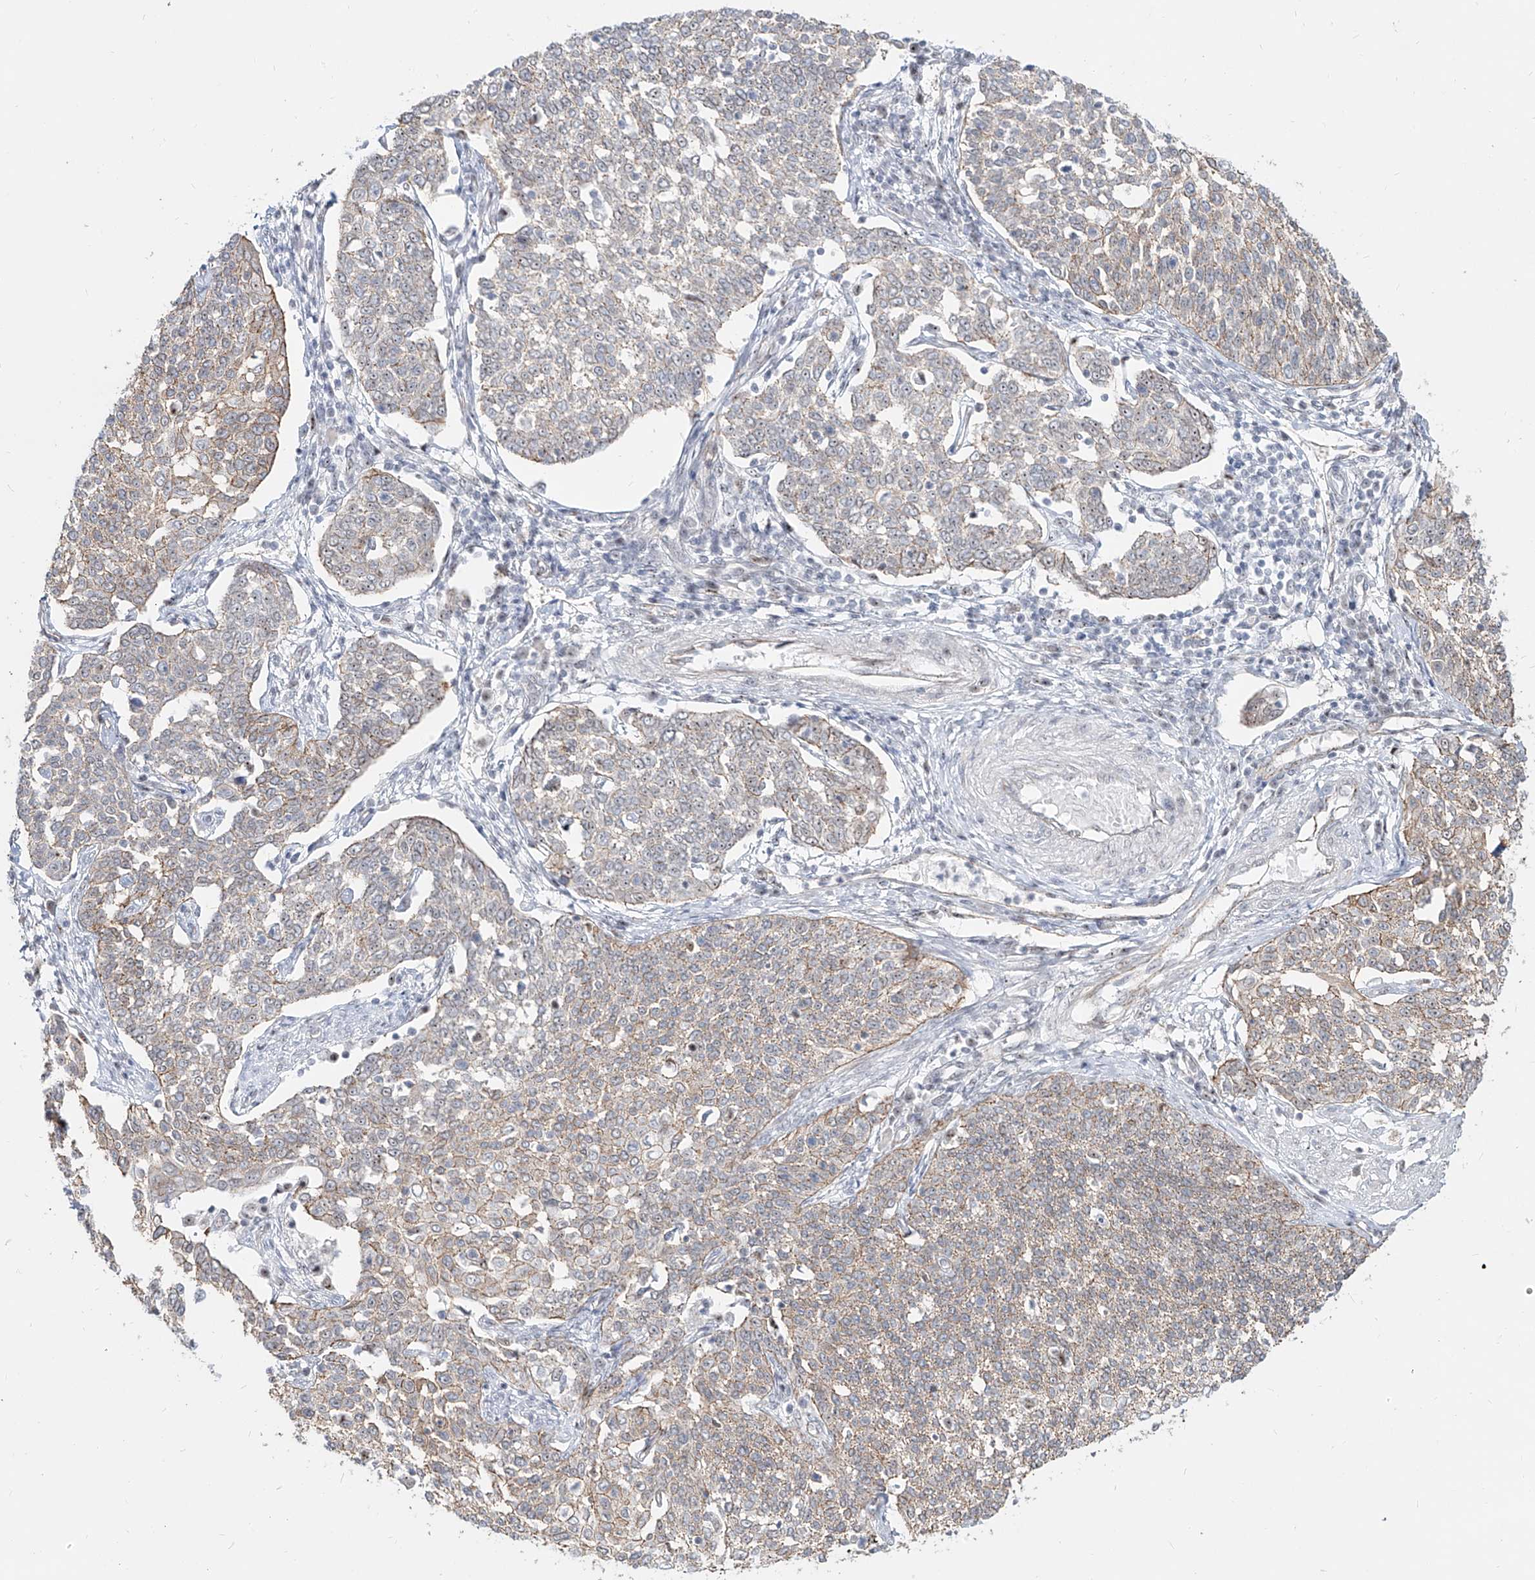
{"staining": {"intensity": "weak", "quantity": "25%-75%", "location": "cytoplasmic/membranous"}, "tissue": "cervical cancer", "cell_type": "Tumor cells", "image_type": "cancer", "snomed": [{"axis": "morphology", "description": "Squamous cell carcinoma, NOS"}, {"axis": "topography", "description": "Cervix"}], "caption": "A micrograph of human cervical cancer (squamous cell carcinoma) stained for a protein shows weak cytoplasmic/membranous brown staining in tumor cells.", "gene": "ZNF710", "patient": {"sex": "female", "age": 34}}